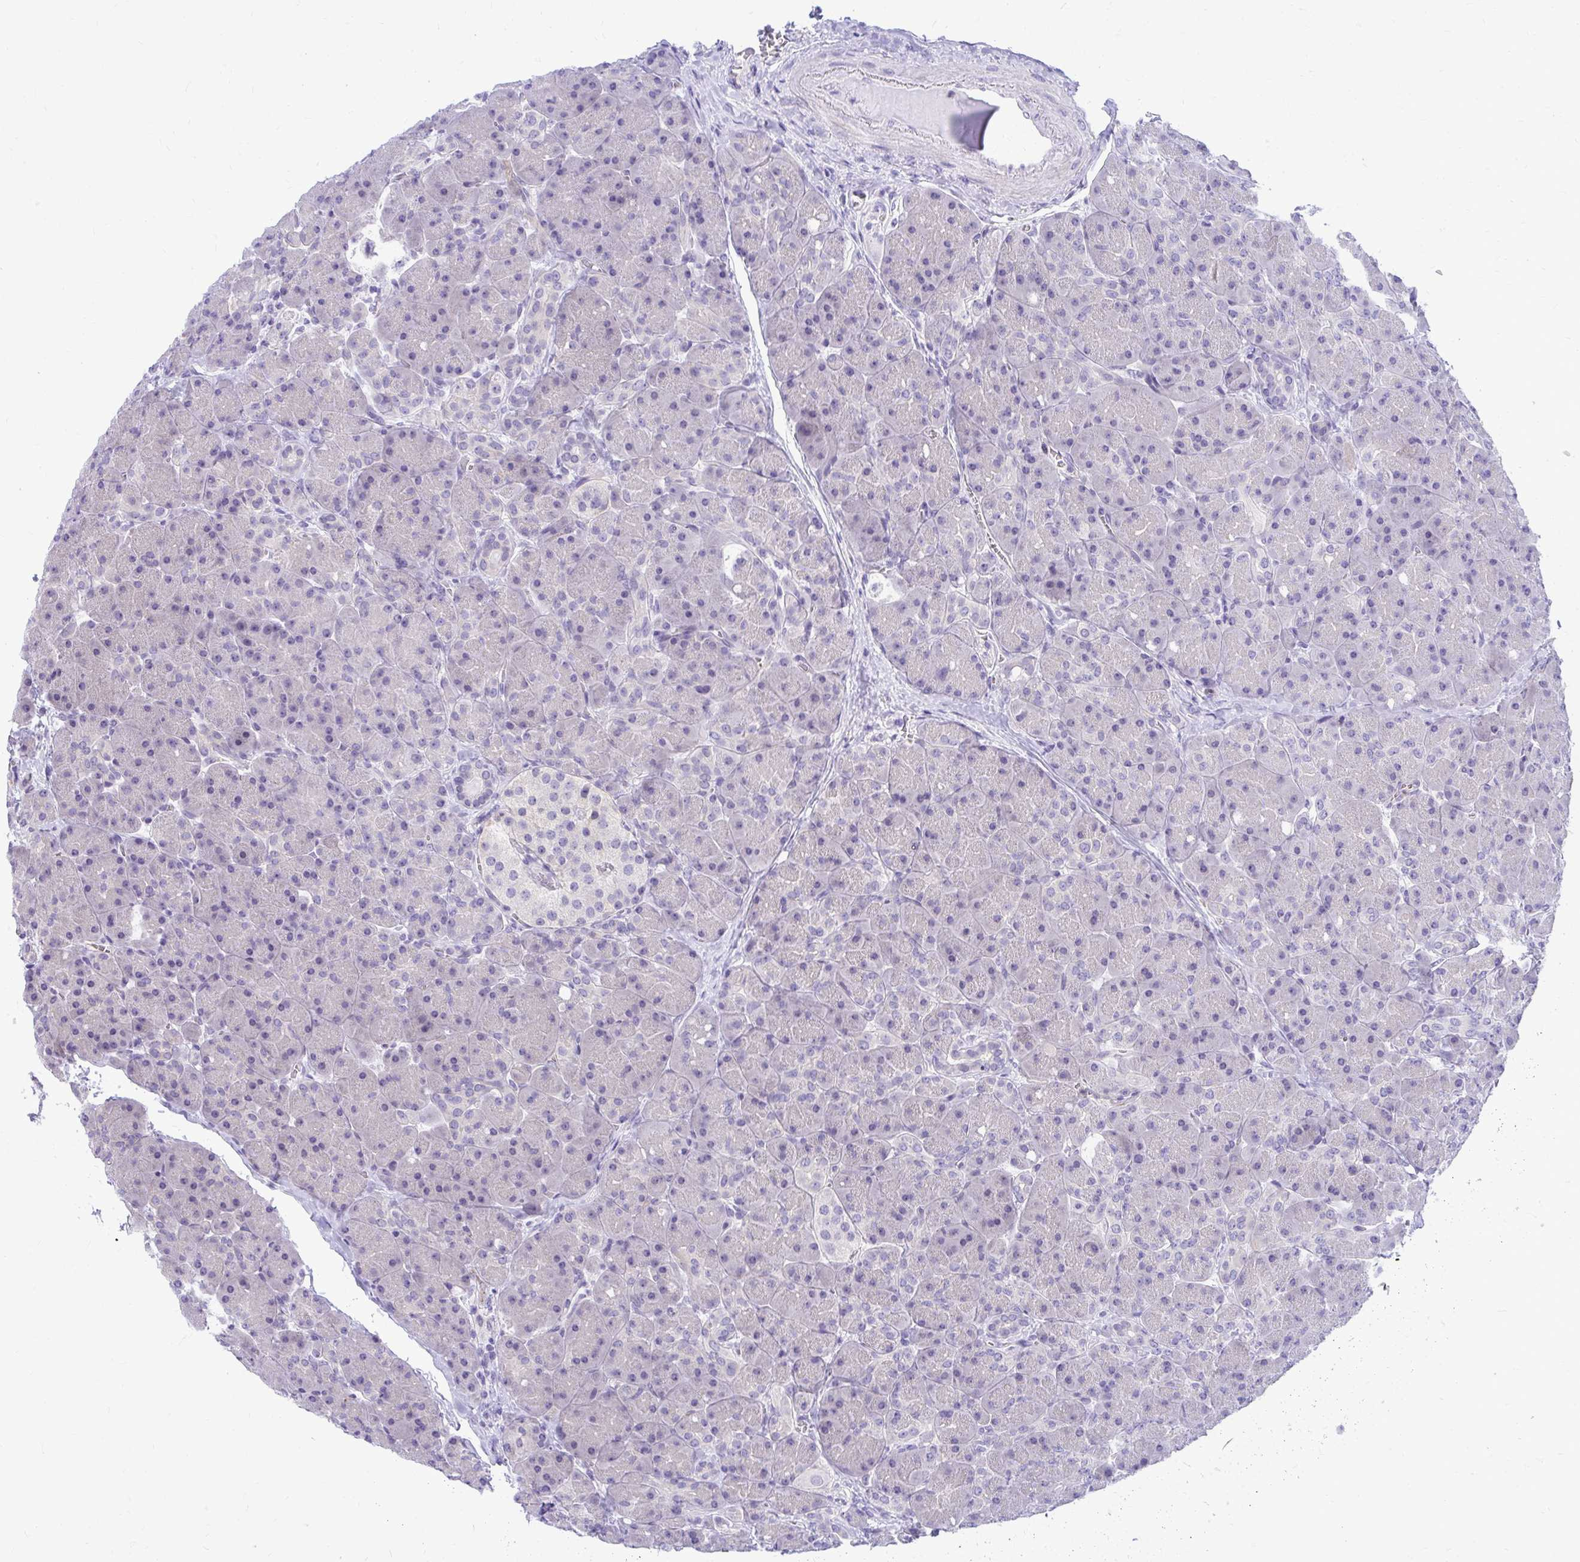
{"staining": {"intensity": "negative", "quantity": "none", "location": "none"}, "tissue": "pancreas", "cell_type": "Exocrine glandular cells", "image_type": "normal", "snomed": [{"axis": "morphology", "description": "Normal tissue, NOS"}, {"axis": "topography", "description": "Pancreas"}], "caption": "Immunohistochemistry (IHC) photomicrograph of benign pancreas: pancreas stained with DAB (3,3'-diaminobenzidine) displays no significant protein positivity in exocrine glandular cells.", "gene": "ZSWIM9", "patient": {"sex": "male", "age": 55}}